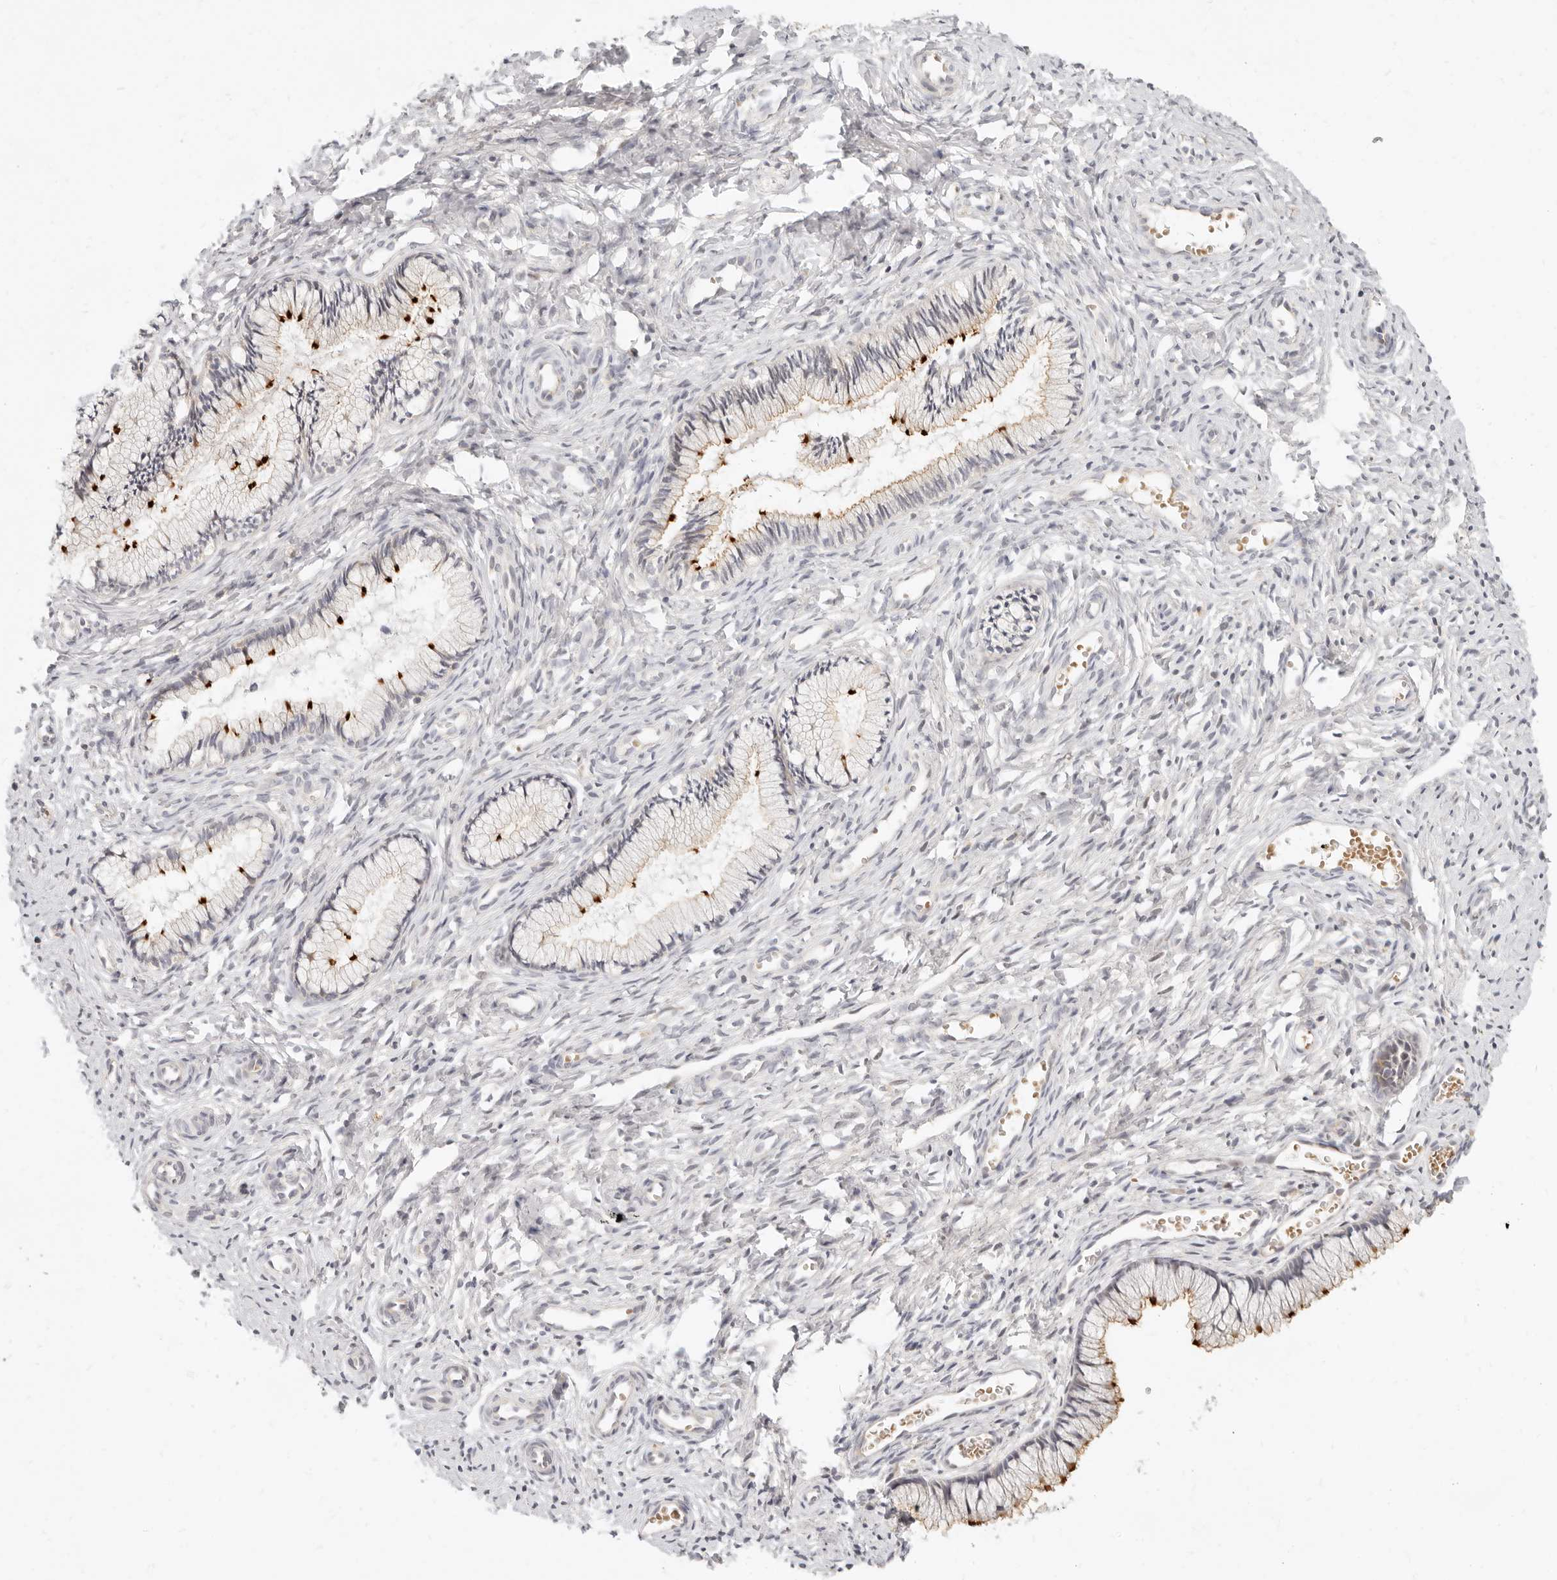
{"staining": {"intensity": "strong", "quantity": "<25%", "location": "cytoplasmic/membranous"}, "tissue": "cervix", "cell_type": "Glandular cells", "image_type": "normal", "snomed": [{"axis": "morphology", "description": "Normal tissue, NOS"}, {"axis": "topography", "description": "Cervix"}], "caption": "About <25% of glandular cells in unremarkable human cervix display strong cytoplasmic/membranous protein expression as visualized by brown immunohistochemical staining.", "gene": "LTB4R2", "patient": {"sex": "female", "age": 27}}